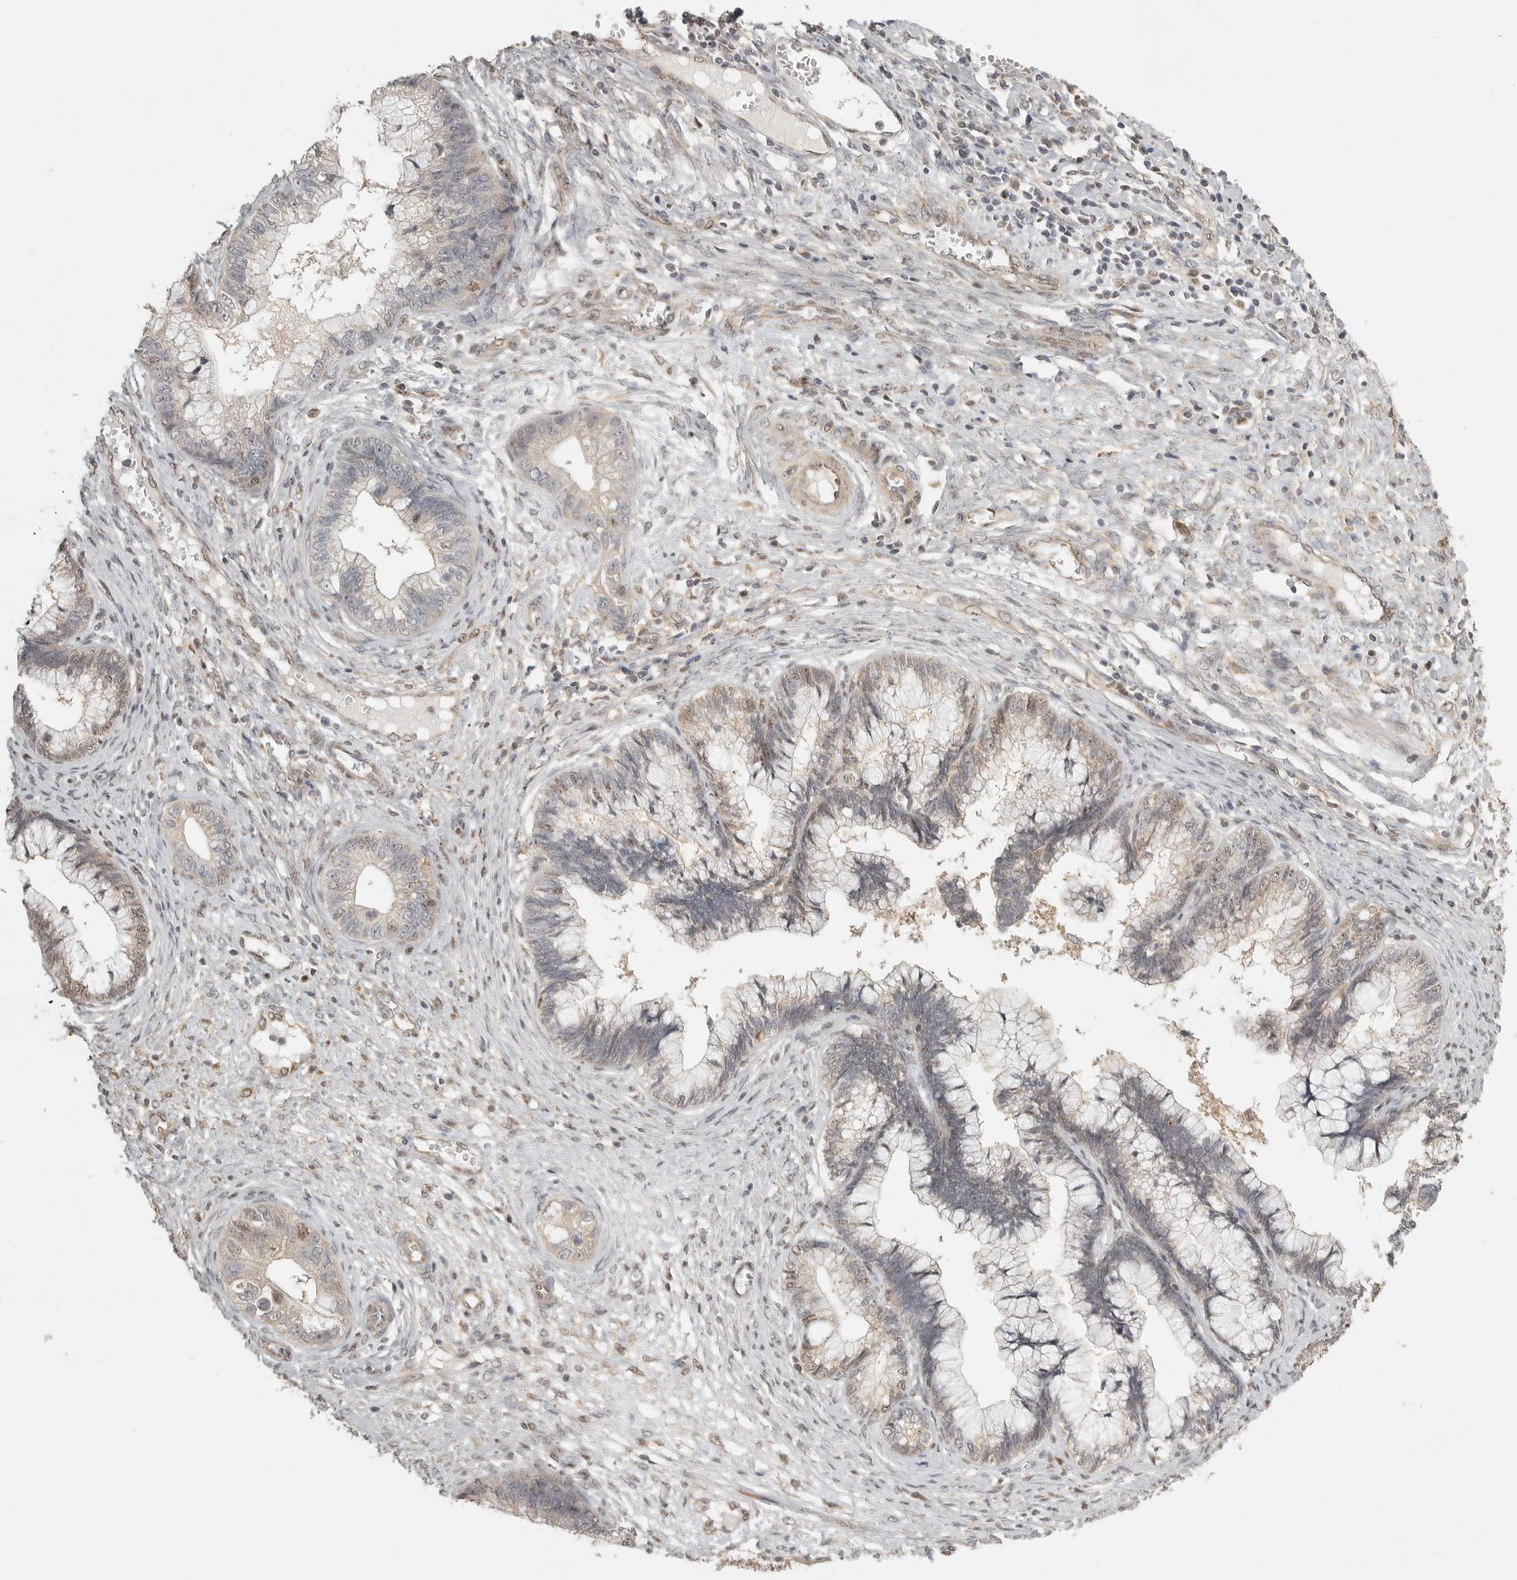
{"staining": {"intensity": "weak", "quantity": "<25%", "location": "cytoplasmic/membranous,nuclear"}, "tissue": "cervical cancer", "cell_type": "Tumor cells", "image_type": "cancer", "snomed": [{"axis": "morphology", "description": "Adenocarcinoma, NOS"}, {"axis": "topography", "description": "Cervix"}], "caption": "Photomicrograph shows no protein positivity in tumor cells of cervical adenocarcinoma tissue.", "gene": "POMP", "patient": {"sex": "female", "age": 44}}